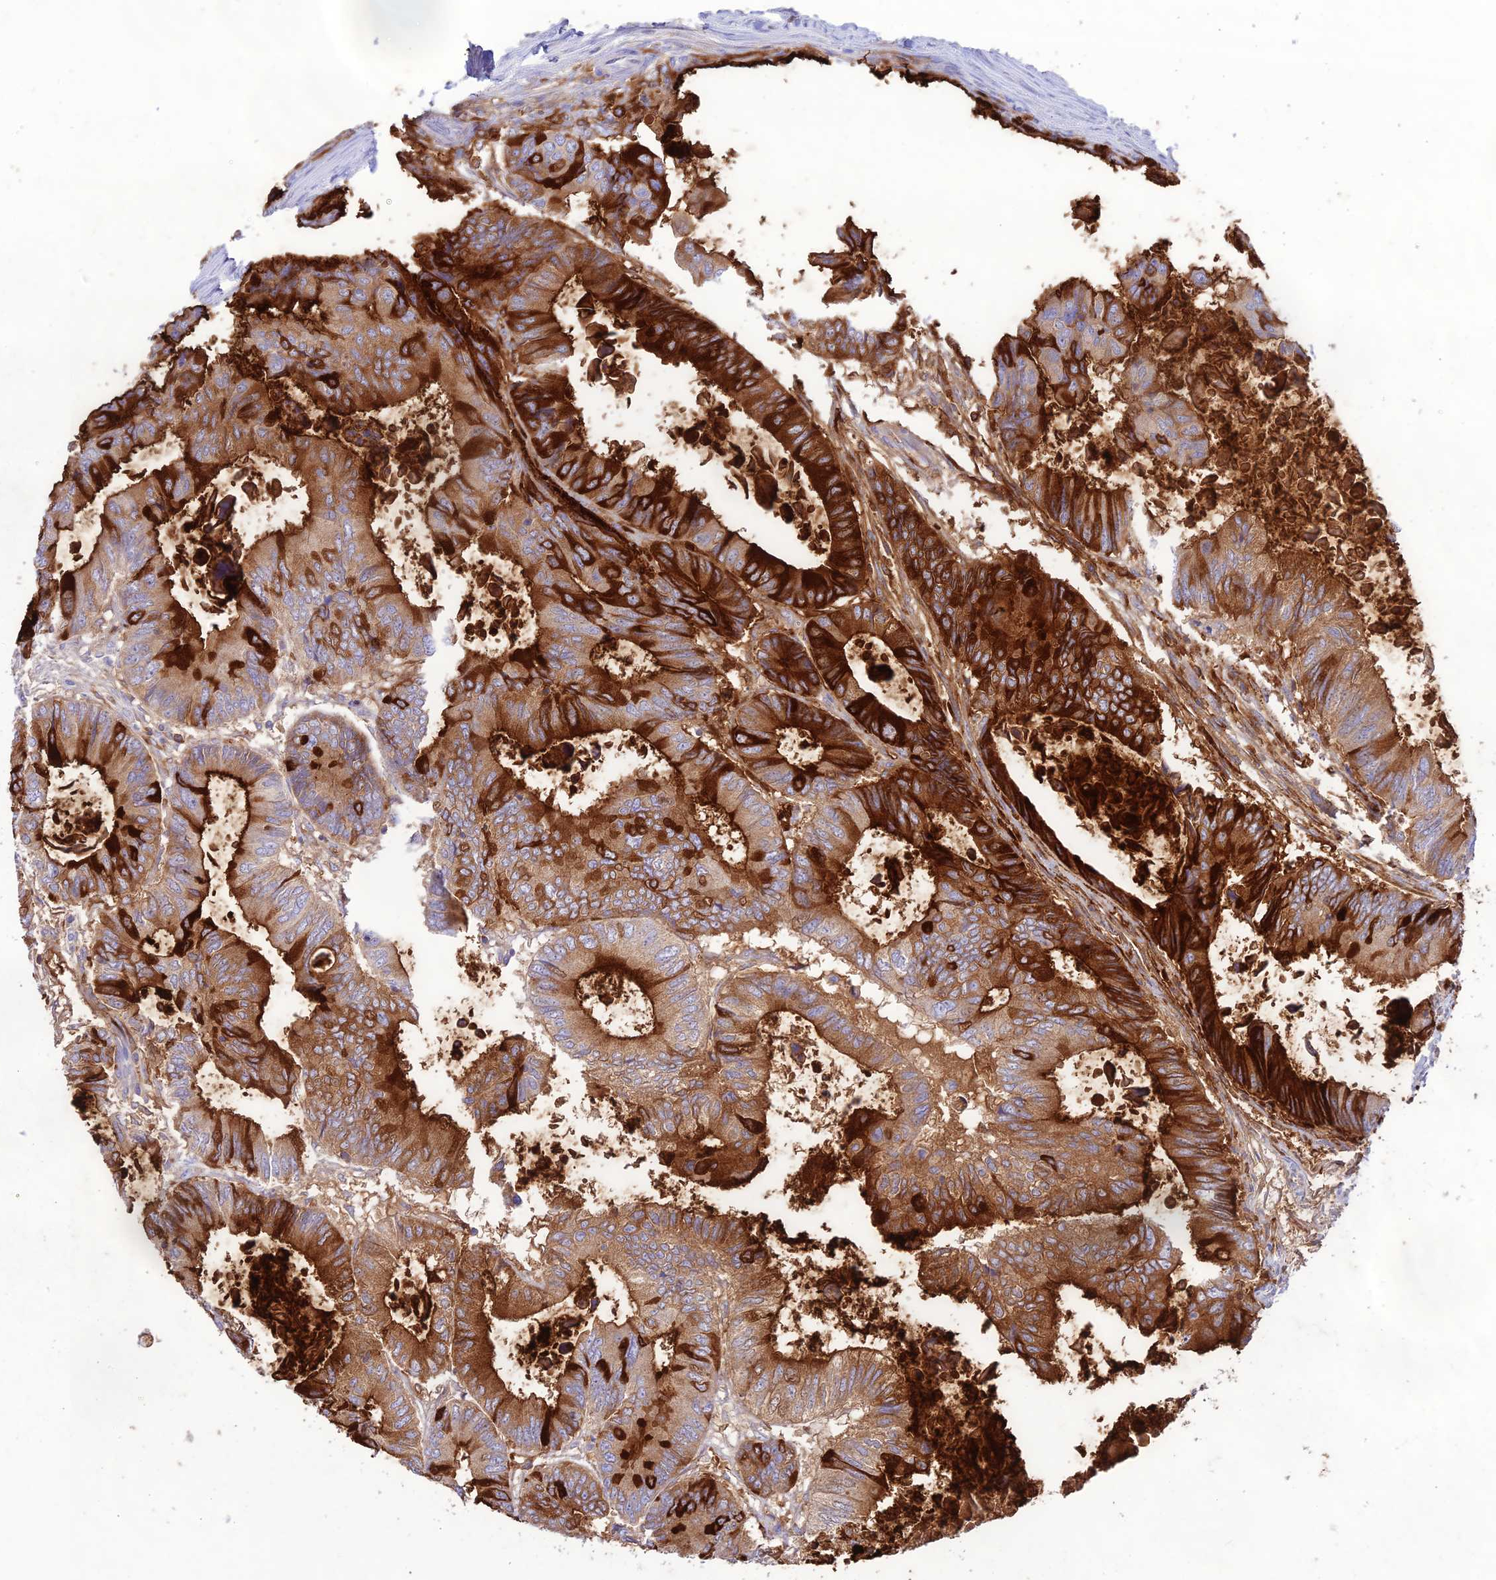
{"staining": {"intensity": "strong", "quantity": "25%-75%", "location": "cytoplasmic/membranous"}, "tissue": "colorectal cancer", "cell_type": "Tumor cells", "image_type": "cancer", "snomed": [{"axis": "morphology", "description": "Adenocarcinoma, NOS"}, {"axis": "topography", "description": "Colon"}], "caption": "Protein staining of colorectal cancer (adenocarcinoma) tissue reveals strong cytoplasmic/membranous expression in approximately 25%-75% of tumor cells.", "gene": "NLRP9", "patient": {"sex": "male", "age": 85}}